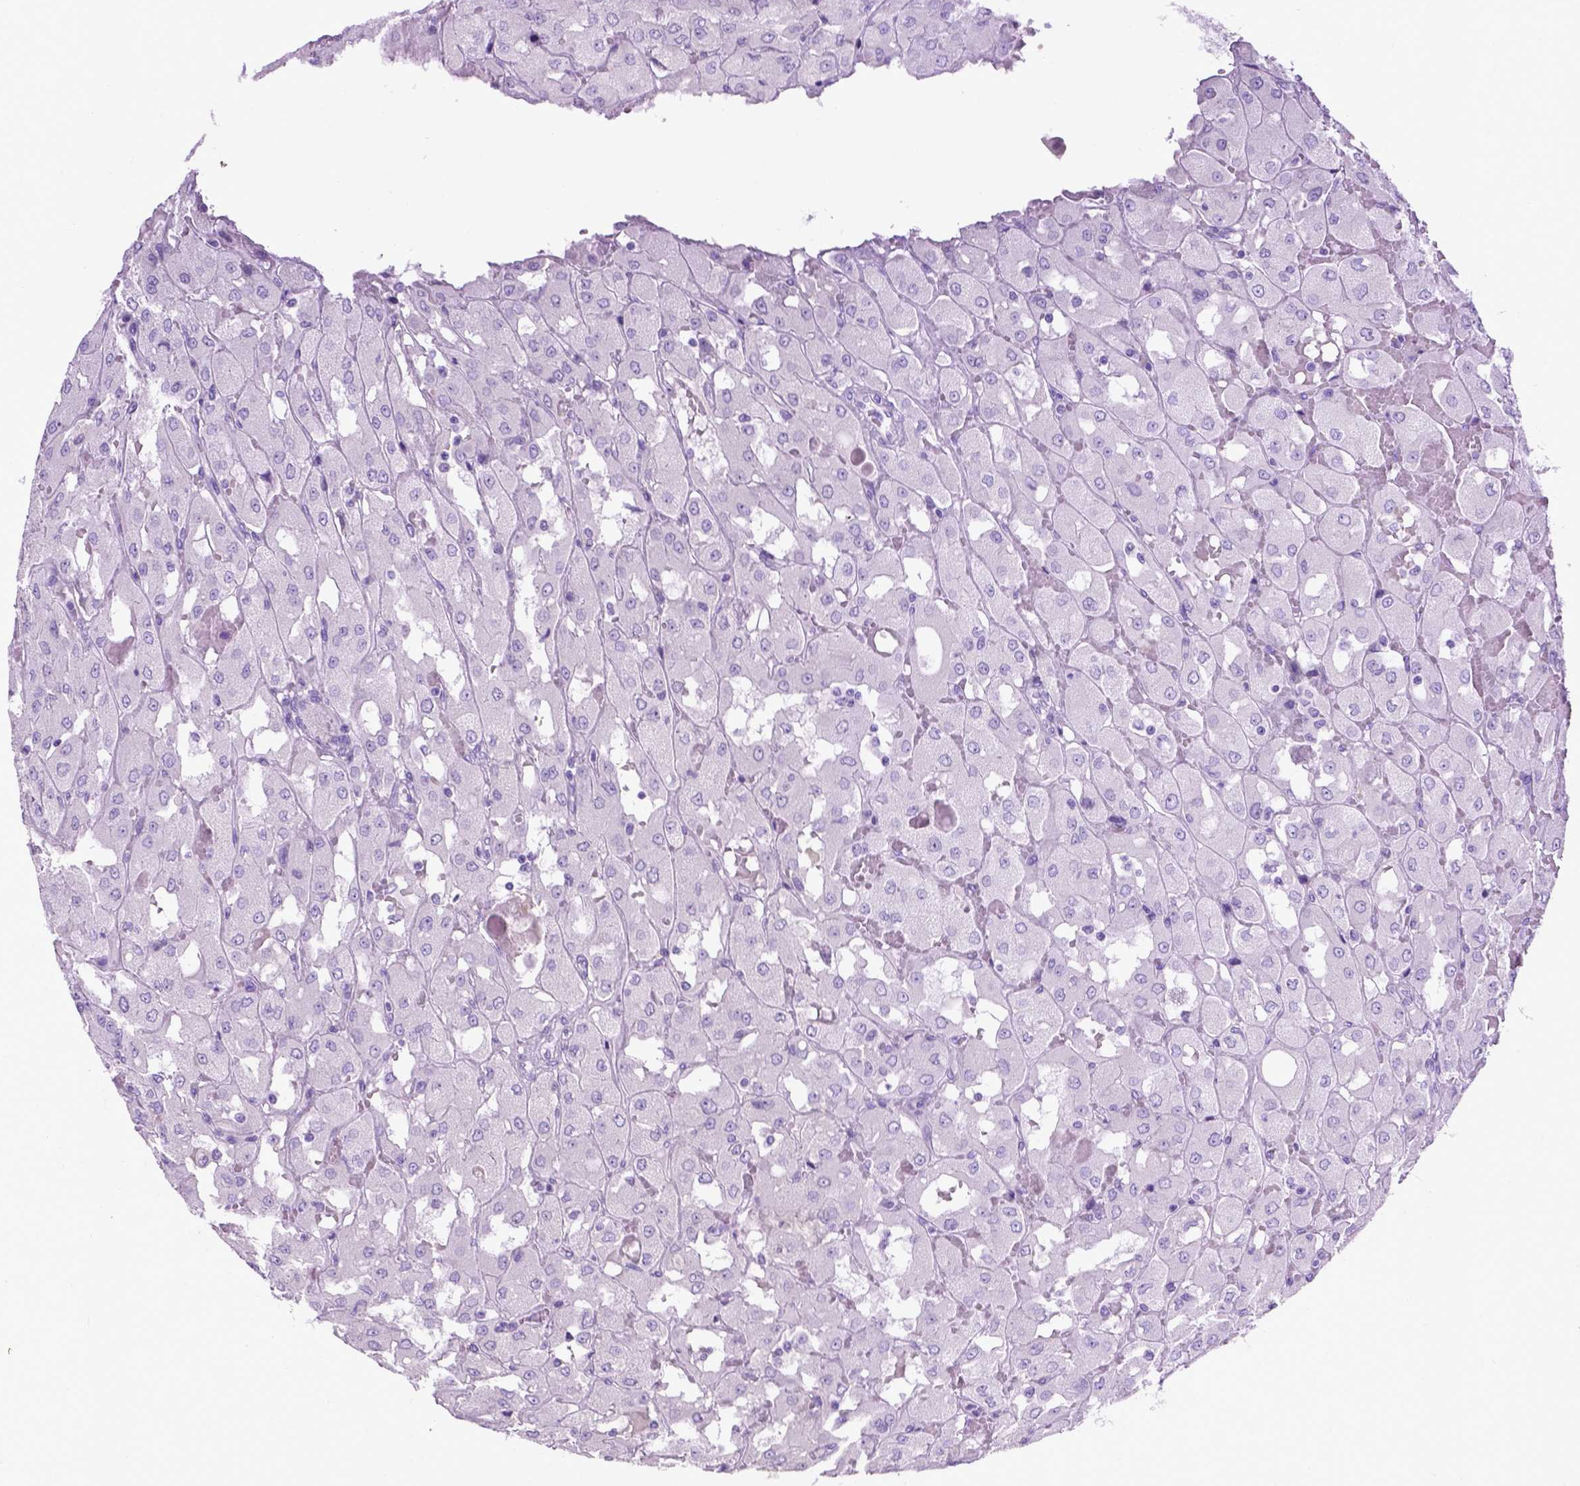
{"staining": {"intensity": "negative", "quantity": "none", "location": "none"}, "tissue": "renal cancer", "cell_type": "Tumor cells", "image_type": "cancer", "snomed": [{"axis": "morphology", "description": "Adenocarcinoma, NOS"}, {"axis": "topography", "description": "Kidney"}], "caption": "Immunohistochemistry (IHC) image of adenocarcinoma (renal) stained for a protein (brown), which demonstrates no expression in tumor cells.", "gene": "LELP1", "patient": {"sex": "male", "age": 72}}